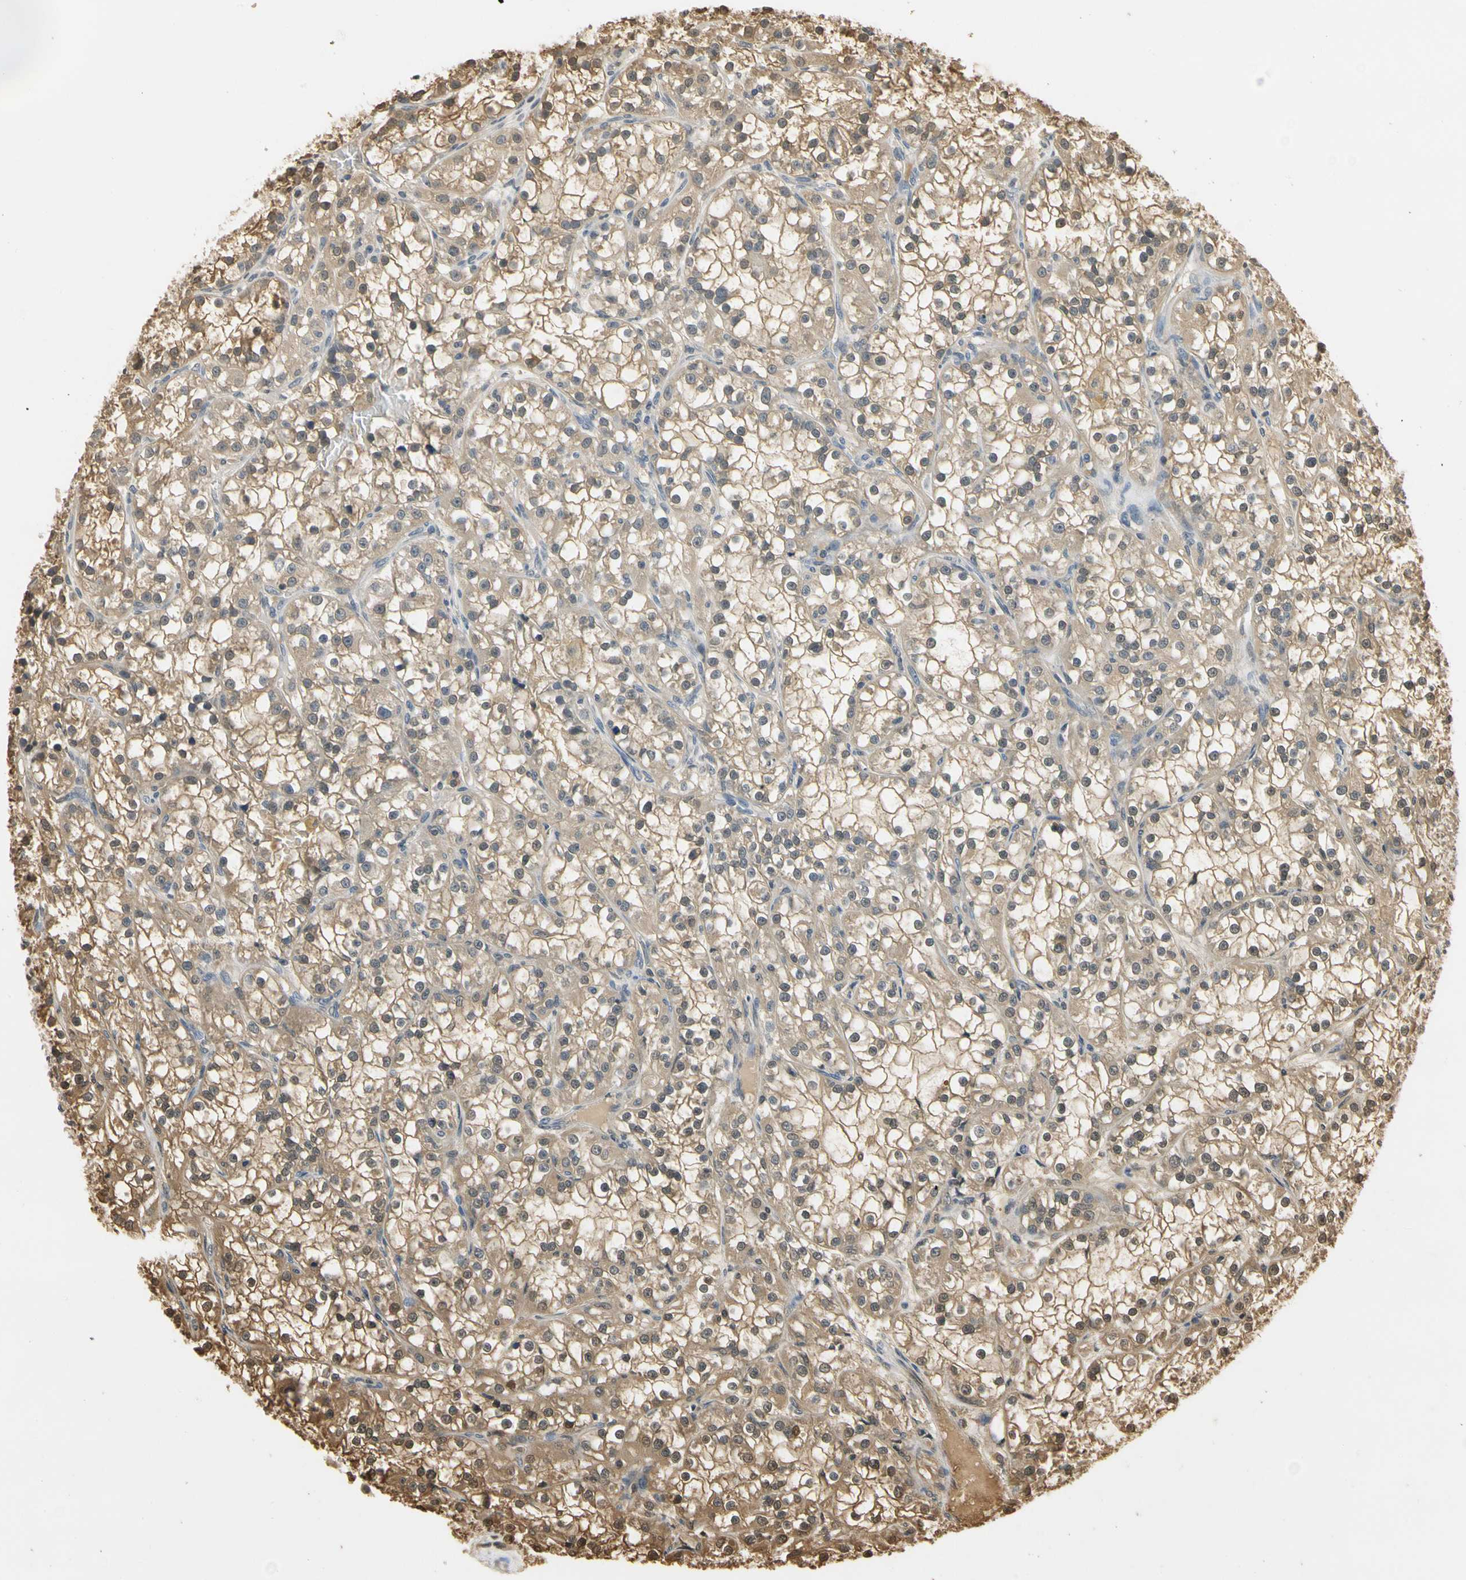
{"staining": {"intensity": "moderate", "quantity": ">75%", "location": "cytoplasmic/membranous,nuclear"}, "tissue": "renal cancer", "cell_type": "Tumor cells", "image_type": "cancer", "snomed": [{"axis": "morphology", "description": "Adenocarcinoma, NOS"}, {"axis": "topography", "description": "Kidney"}], "caption": "Renal adenocarcinoma was stained to show a protein in brown. There is medium levels of moderate cytoplasmic/membranous and nuclear staining in about >75% of tumor cells. Ihc stains the protein in brown and the nuclei are stained blue.", "gene": "SOD1", "patient": {"sex": "female", "age": 52}}